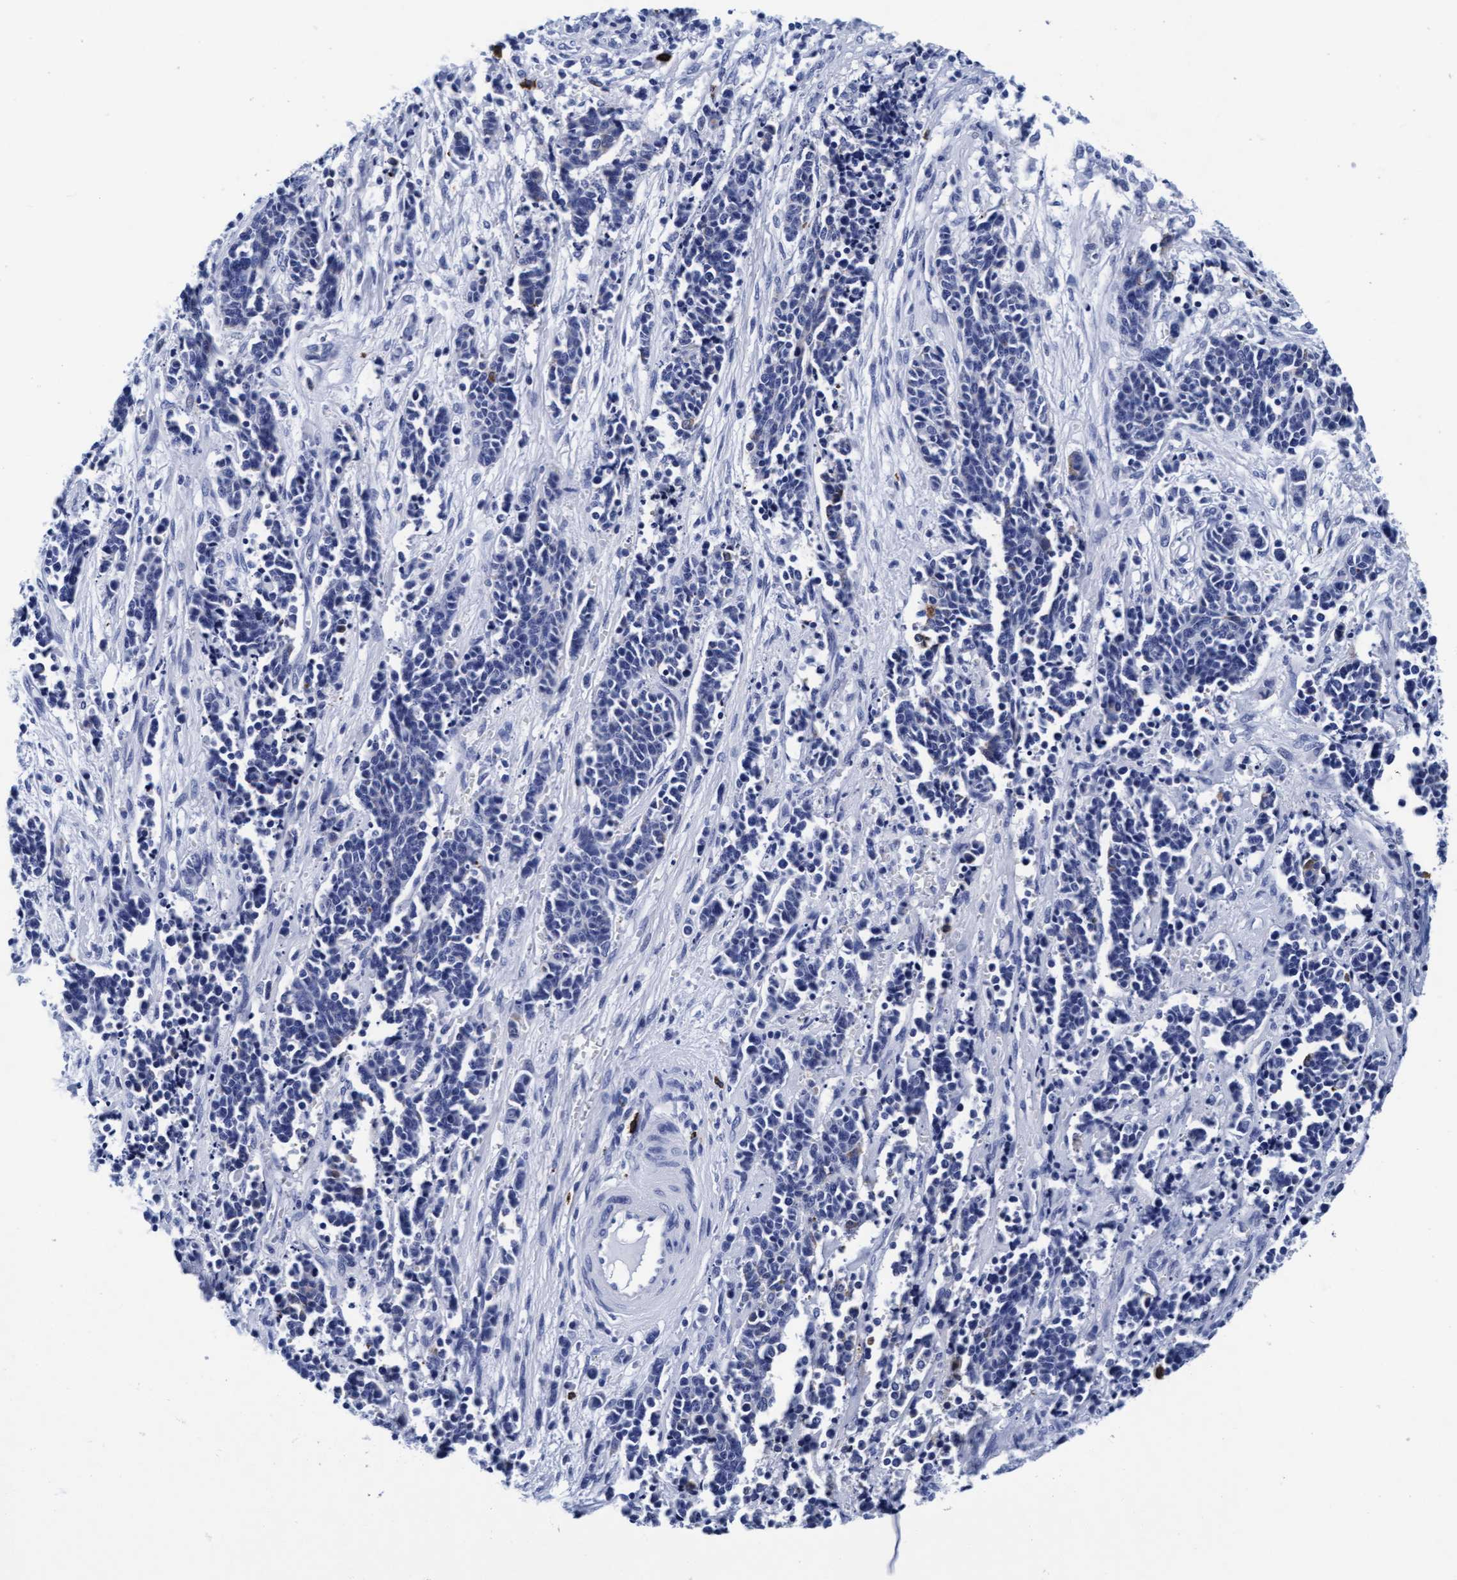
{"staining": {"intensity": "negative", "quantity": "none", "location": "none"}, "tissue": "cervical cancer", "cell_type": "Tumor cells", "image_type": "cancer", "snomed": [{"axis": "morphology", "description": "Squamous cell carcinoma, NOS"}, {"axis": "topography", "description": "Cervix"}], "caption": "Immunohistochemistry histopathology image of neoplastic tissue: cervical cancer stained with DAB (3,3'-diaminobenzidine) displays no significant protein expression in tumor cells. (Stains: DAB IHC with hematoxylin counter stain, Microscopy: brightfield microscopy at high magnification).", "gene": "ARSG", "patient": {"sex": "female", "age": 35}}